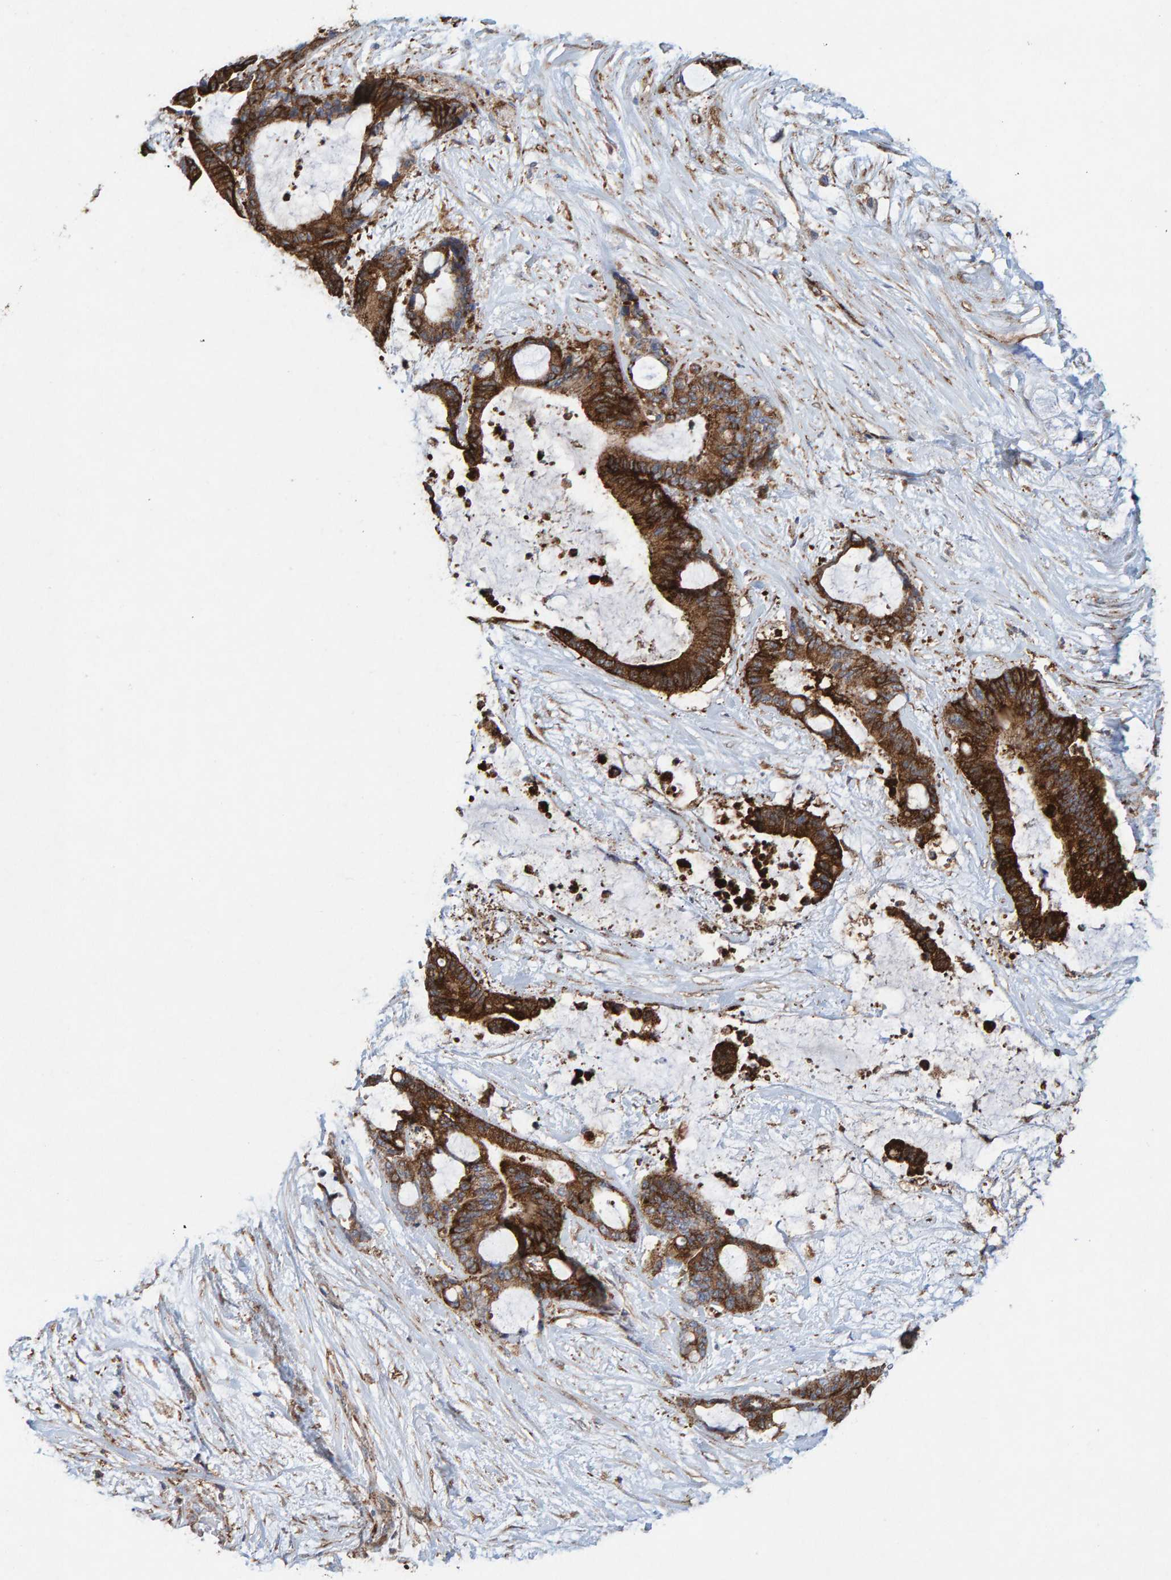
{"staining": {"intensity": "strong", "quantity": ">75%", "location": "cytoplasmic/membranous"}, "tissue": "liver cancer", "cell_type": "Tumor cells", "image_type": "cancer", "snomed": [{"axis": "morphology", "description": "Cholangiocarcinoma"}, {"axis": "topography", "description": "Liver"}], "caption": "Protein staining of liver cholangiocarcinoma tissue exhibits strong cytoplasmic/membranous positivity in approximately >75% of tumor cells.", "gene": "MVP", "patient": {"sex": "female", "age": 73}}